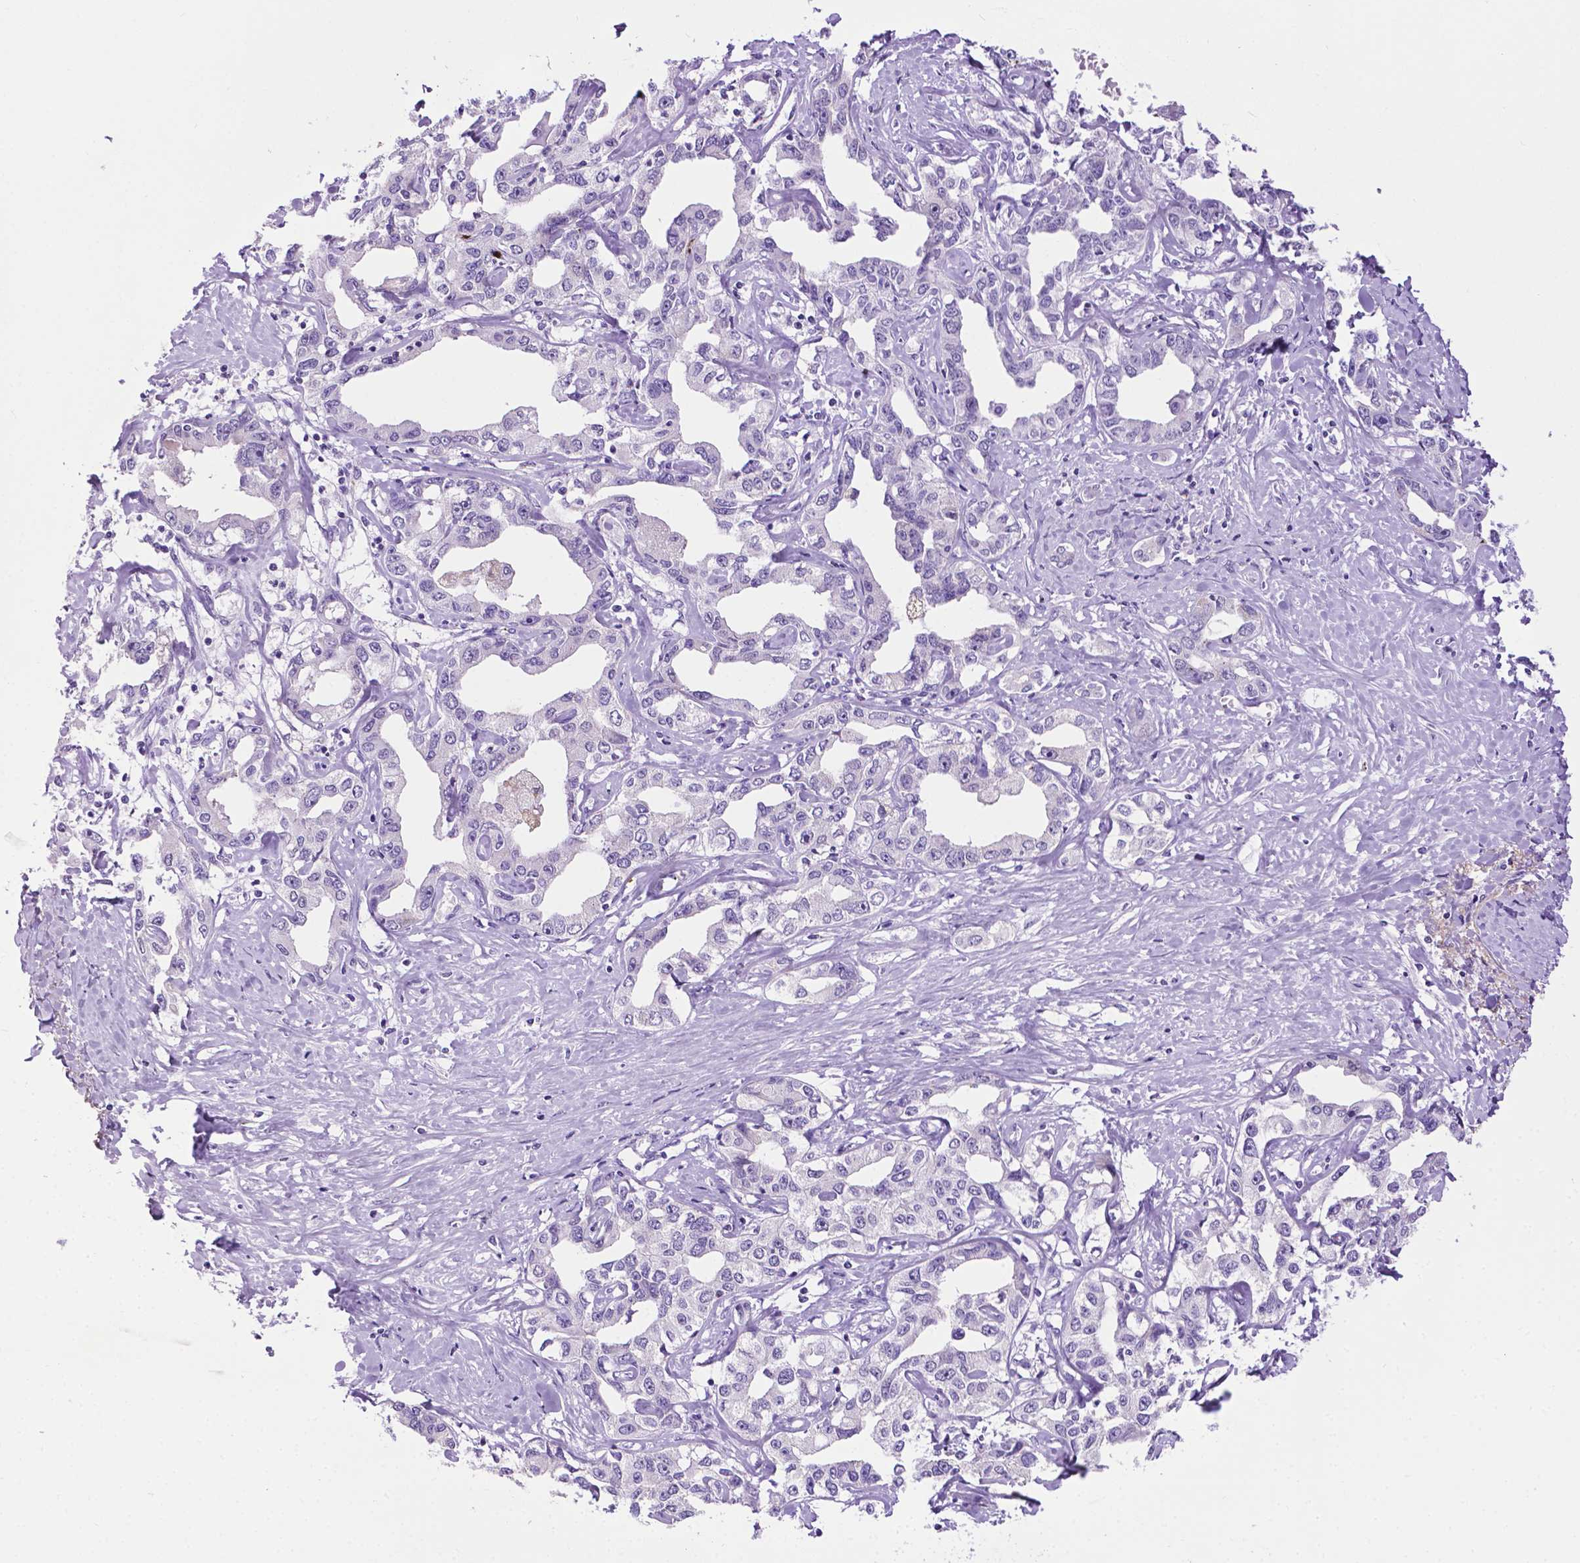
{"staining": {"intensity": "negative", "quantity": "none", "location": "none"}, "tissue": "liver cancer", "cell_type": "Tumor cells", "image_type": "cancer", "snomed": [{"axis": "morphology", "description": "Cholangiocarcinoma"}, {"axis": "topography", "description": "Liver"}], "caption": "Tumor cells are negative for brown protein staining in liver cholangiocarcinoma.", "gene": "MMP27", "patient": {"sex": "male", "age": 59}}